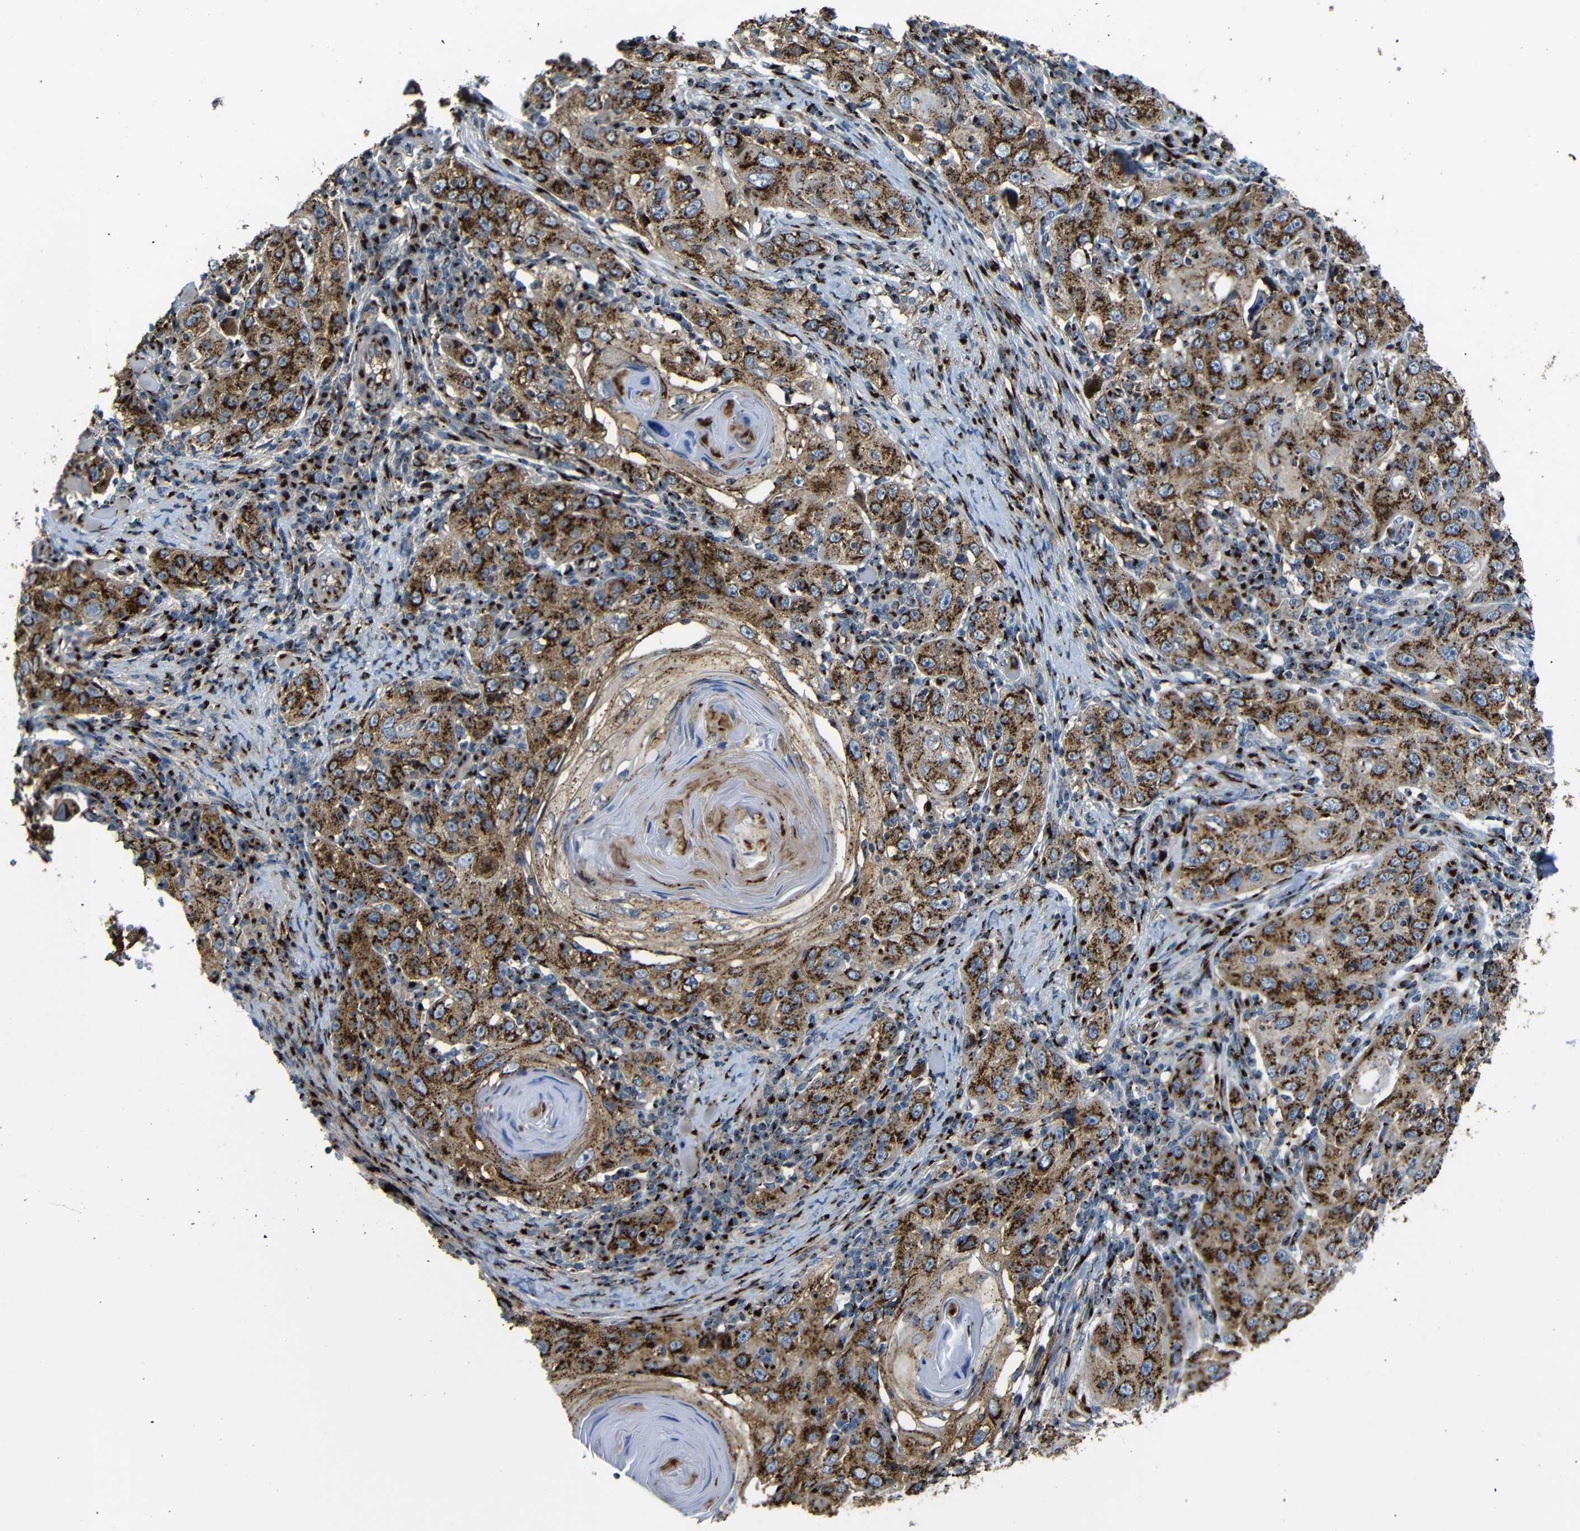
{"staining": {"intensity": "strong", "quantity": ">75%", "location": "cytoplasmic/membranous"}, "tissue": "skin cancer", "cell_type": "Tumor cells", "image_type": "cancer", "snomed": [{"axis": "morphology", "description": "Squamous cell carcinoma, NOS"}, {"axis": "topography", "description": "Skin"}], "caption": "High-power microscopy captured an IHC photomicrograph of squamous cell carcinoma (skin), revealing strong cytoplasmic/membranous positivity in about >75% of tumor cells.", "gene": "TGOLN2", "patient": {"sex": "female", "age": 88}}